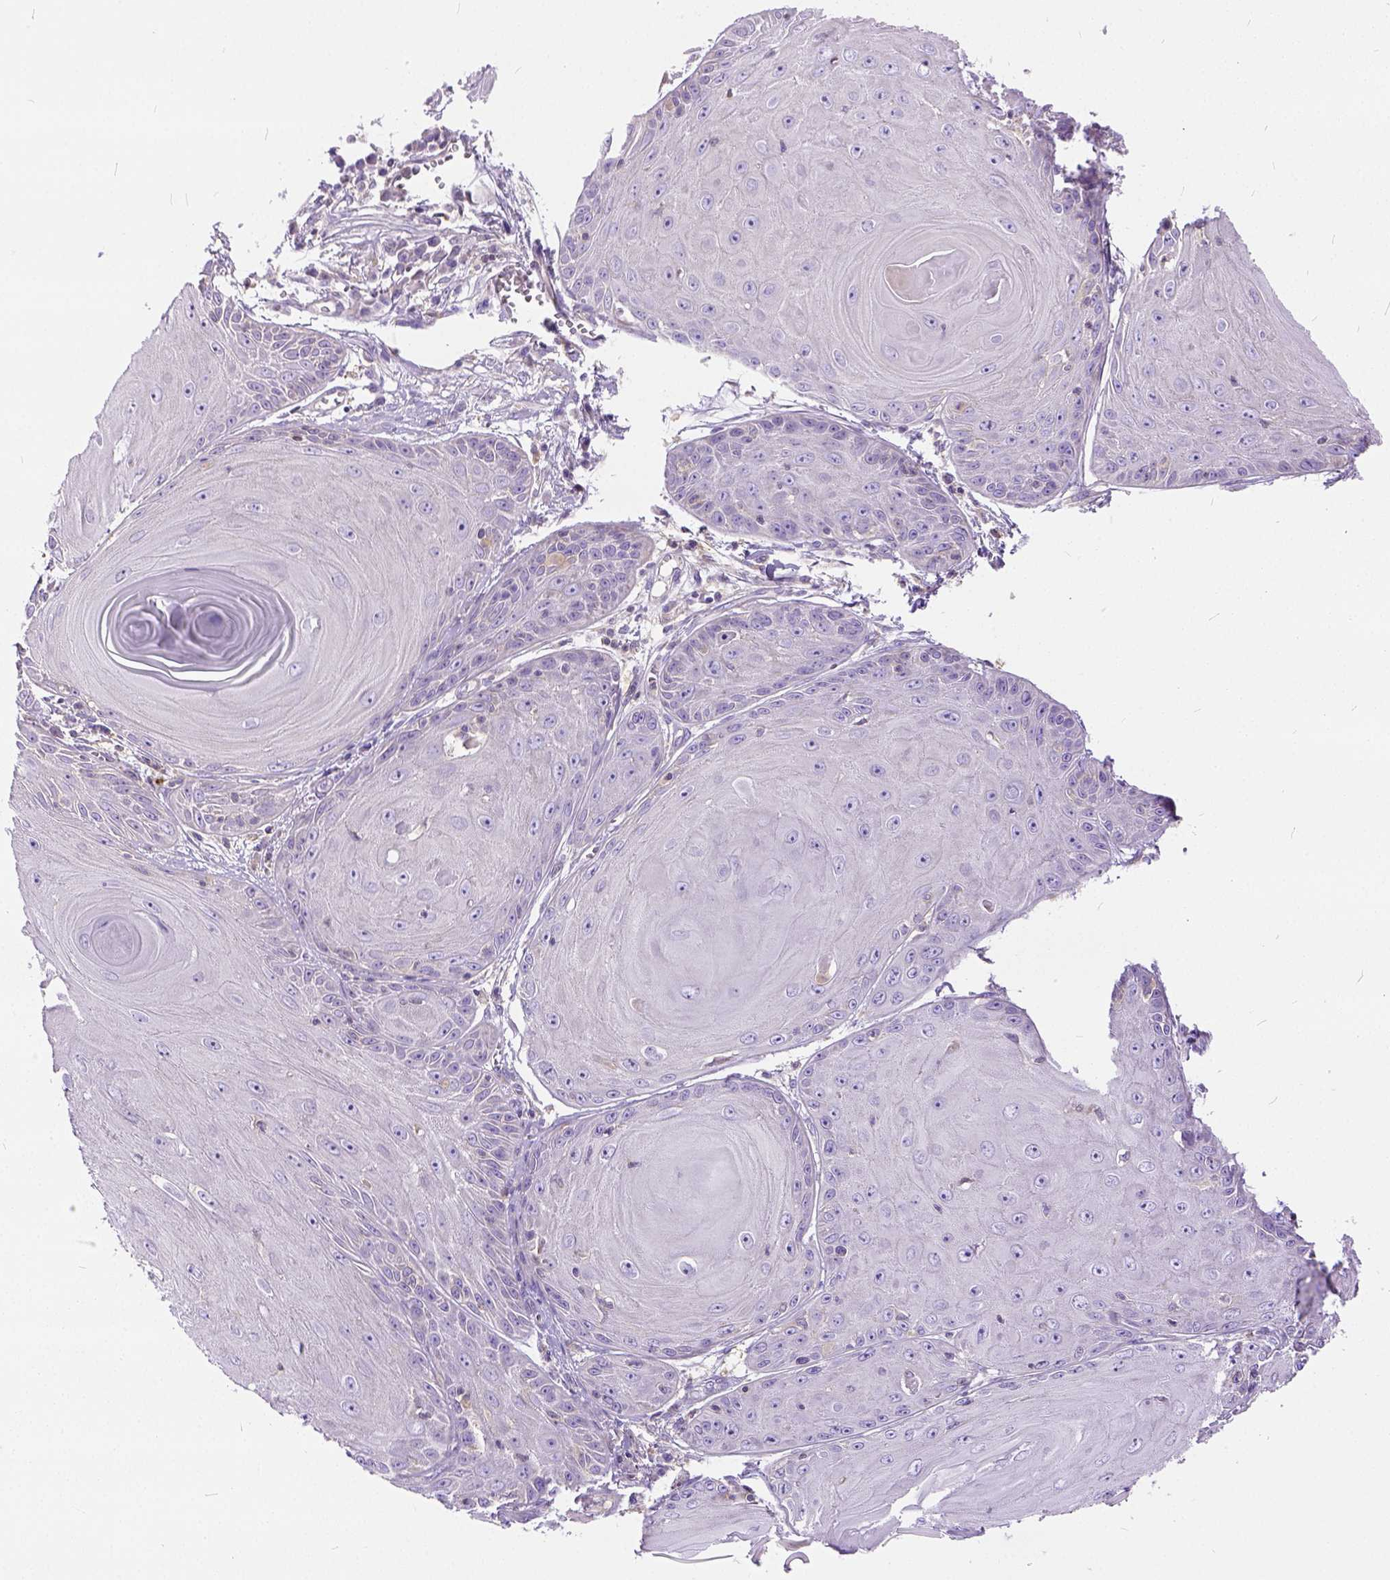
{"staining": {"intensity": "negative", "quantity": "none", "location": "none"}, "tissue": "skin cancer", "cell_type": "Tumor cells", "image_type": "cancer", "snomed": [{"axis": "morphology", "description": "Squamous cell carcinoma, NOS"}, {"axis": "topography", "description": "Skin"}, {"axis": "topography", "description": "Vulva"}], "caption": "DAB immunohistochemical staining of squamous cell carcinoma (skin) exhibits no significant expression in tumor cells. (DAB immunohistochemistry, high magnification).", "gene": "CADM4", "patient": {"sex": "female", "age": 85}}